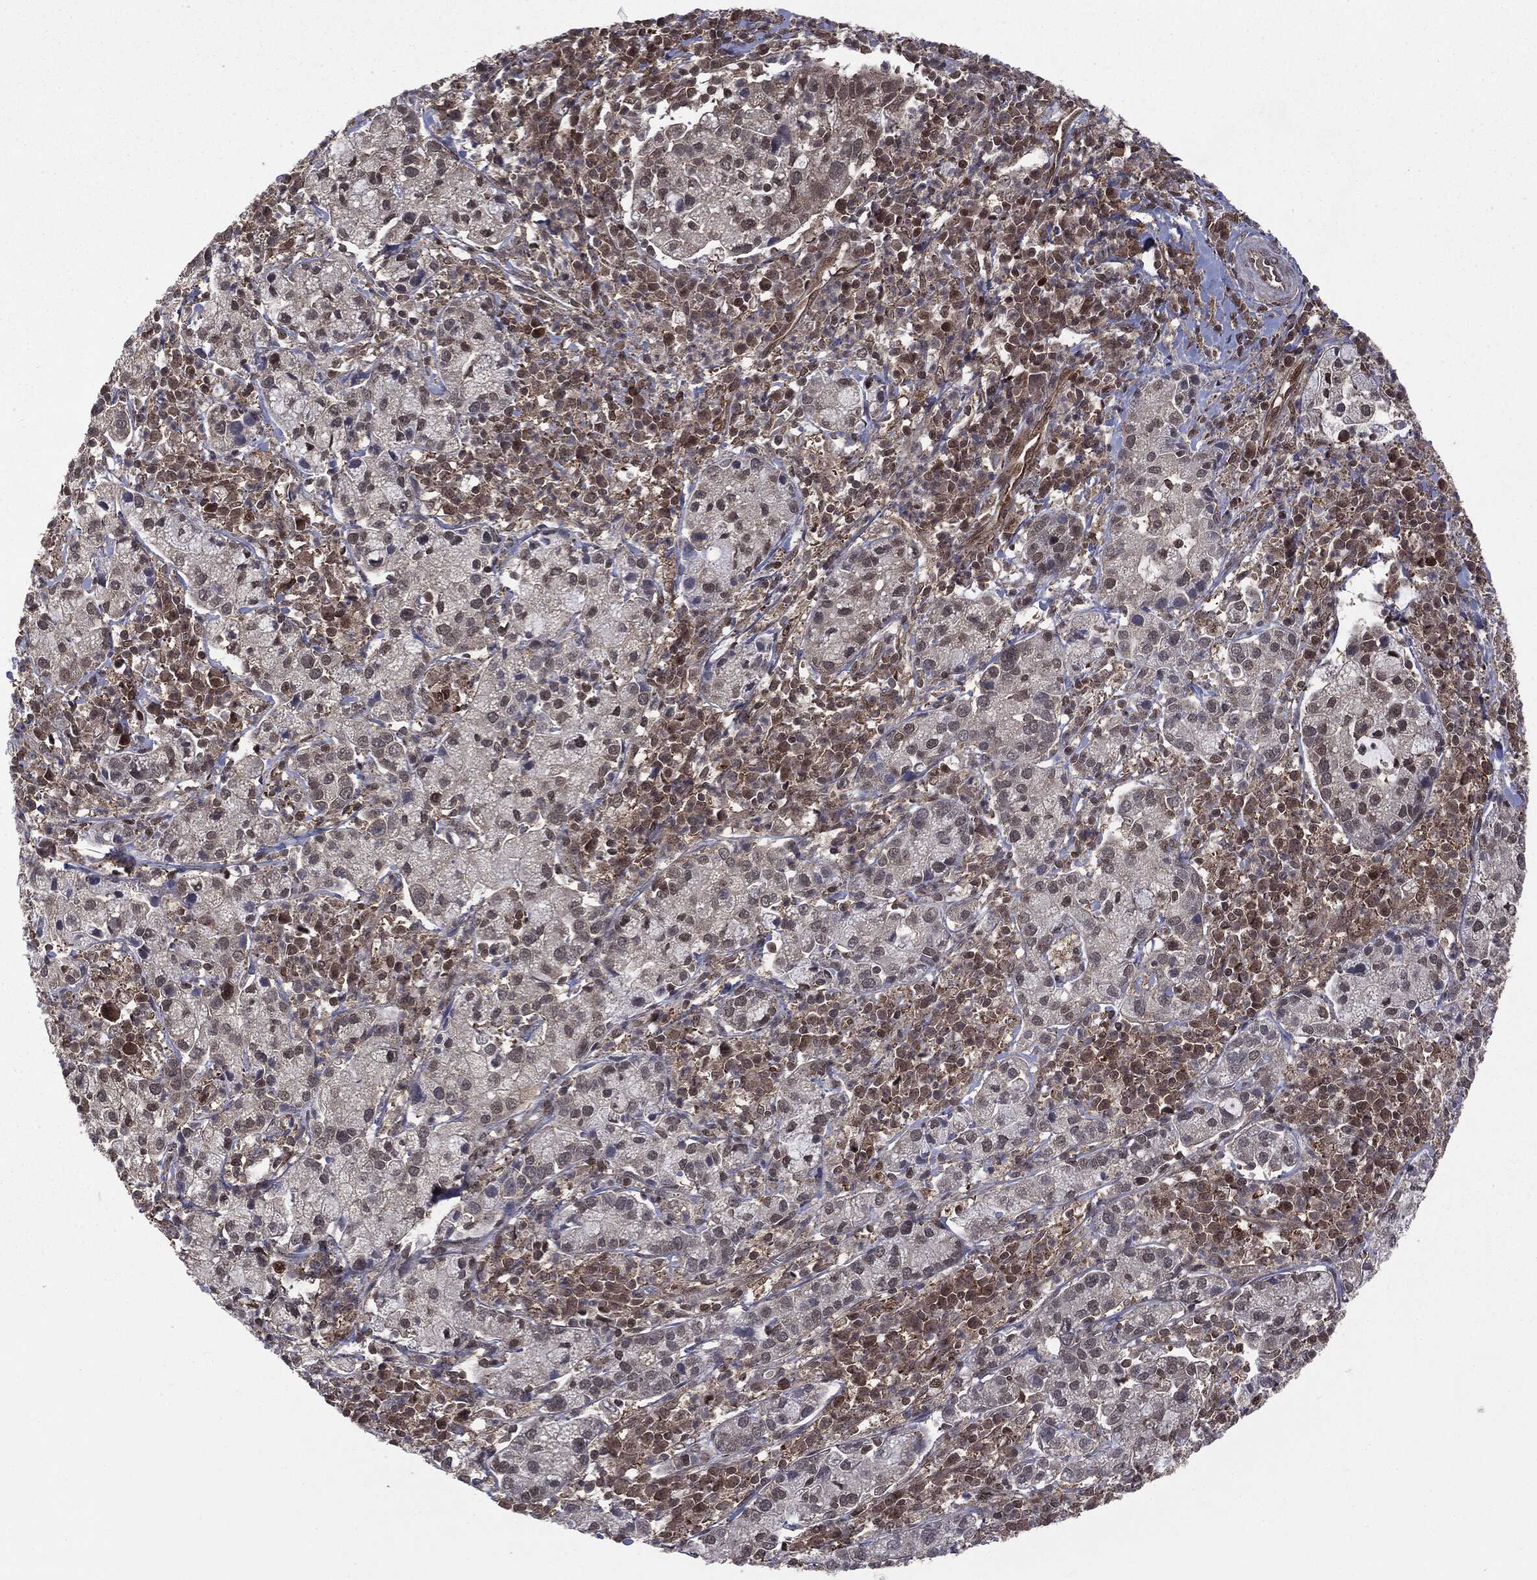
{"staining": {"intensity": "negative", "quantity": "none", "location": "none"}, "tissue": "cervical cancer", "cell_type": "Tumor cells", "image_type": "cancer", "snomed": [{"axis": "morphology", "description": "Normal tissue, NOS"}, {"axis": "morphology", "description": "Adenocarcinoma, NOS"}, {"axis": "topography", "description": "Cervix"}], "caption": "IHC of adenocarcinoma (cervical) exhibits no positivity in tumor cells. (Stains: DAB immunohistochemistry with hematoxylin counter stain, Microscopy: brightfield microscopy at high magnification).", "gene": "PTPA", "patient": {"sex": "female", "age": 44}}